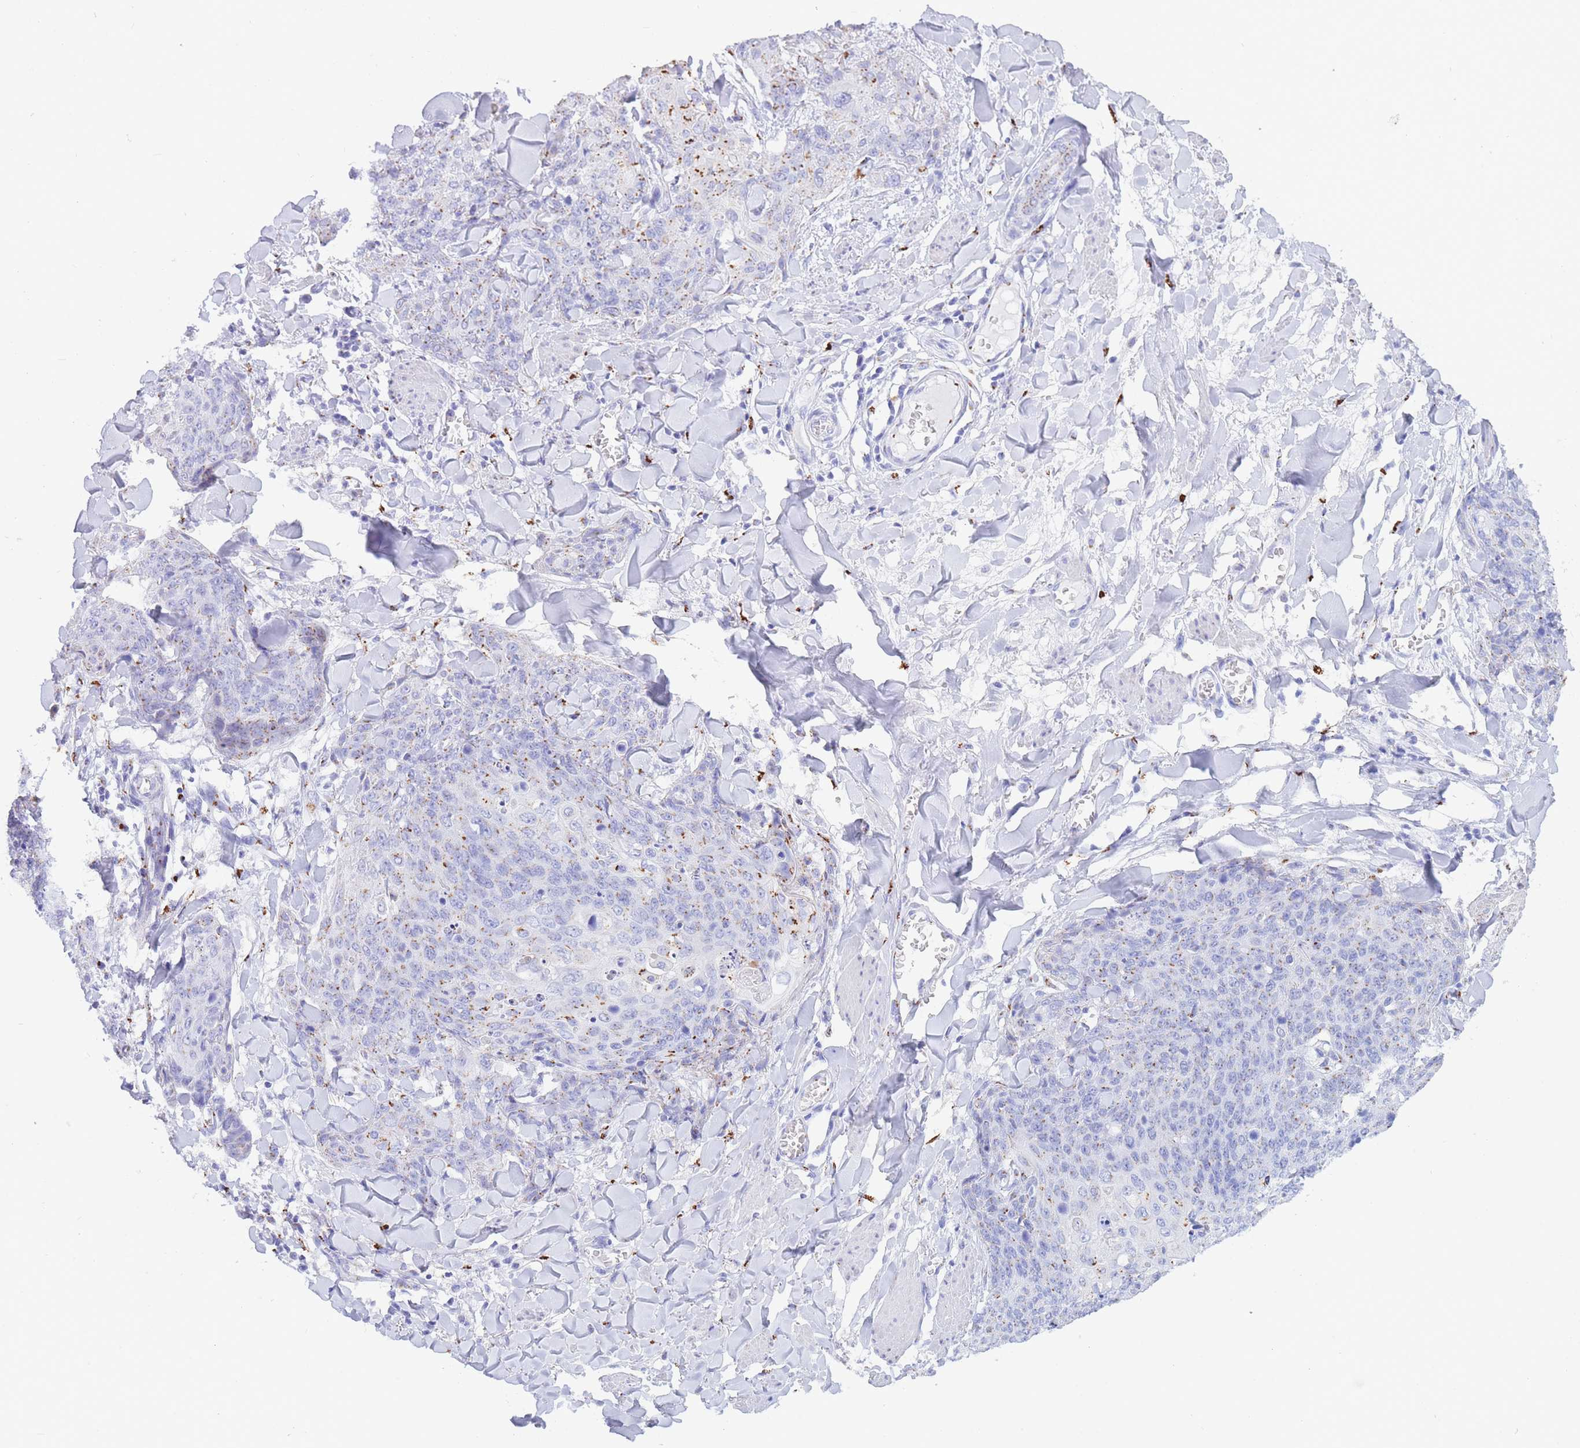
{"staining": {"intensity": "moderate", "quantity": "<25%", "location": "cytoplasmic/membranous"}, "tissue": "skin cancer", "cell_type": "Tumor cells", "image_type": "cancer", "snomed": [{"axis": "morphology", "description": "Squamous cell carcinoma, NOS"}, {"axis": "topography", "description": "Skin"}, {"axis": "topography", "description": "Vulva"}], "caption": "Immunohistochemistry (IHC) of skin cancer shows low levels of moderate cytoplasmic/membranous expression in about <25% of tumor cells. Ihc stains the protein in brown and the nuclei are stained blue.", "gene": "FAM3C", "patient": {"sex": "female", "age": 85}}